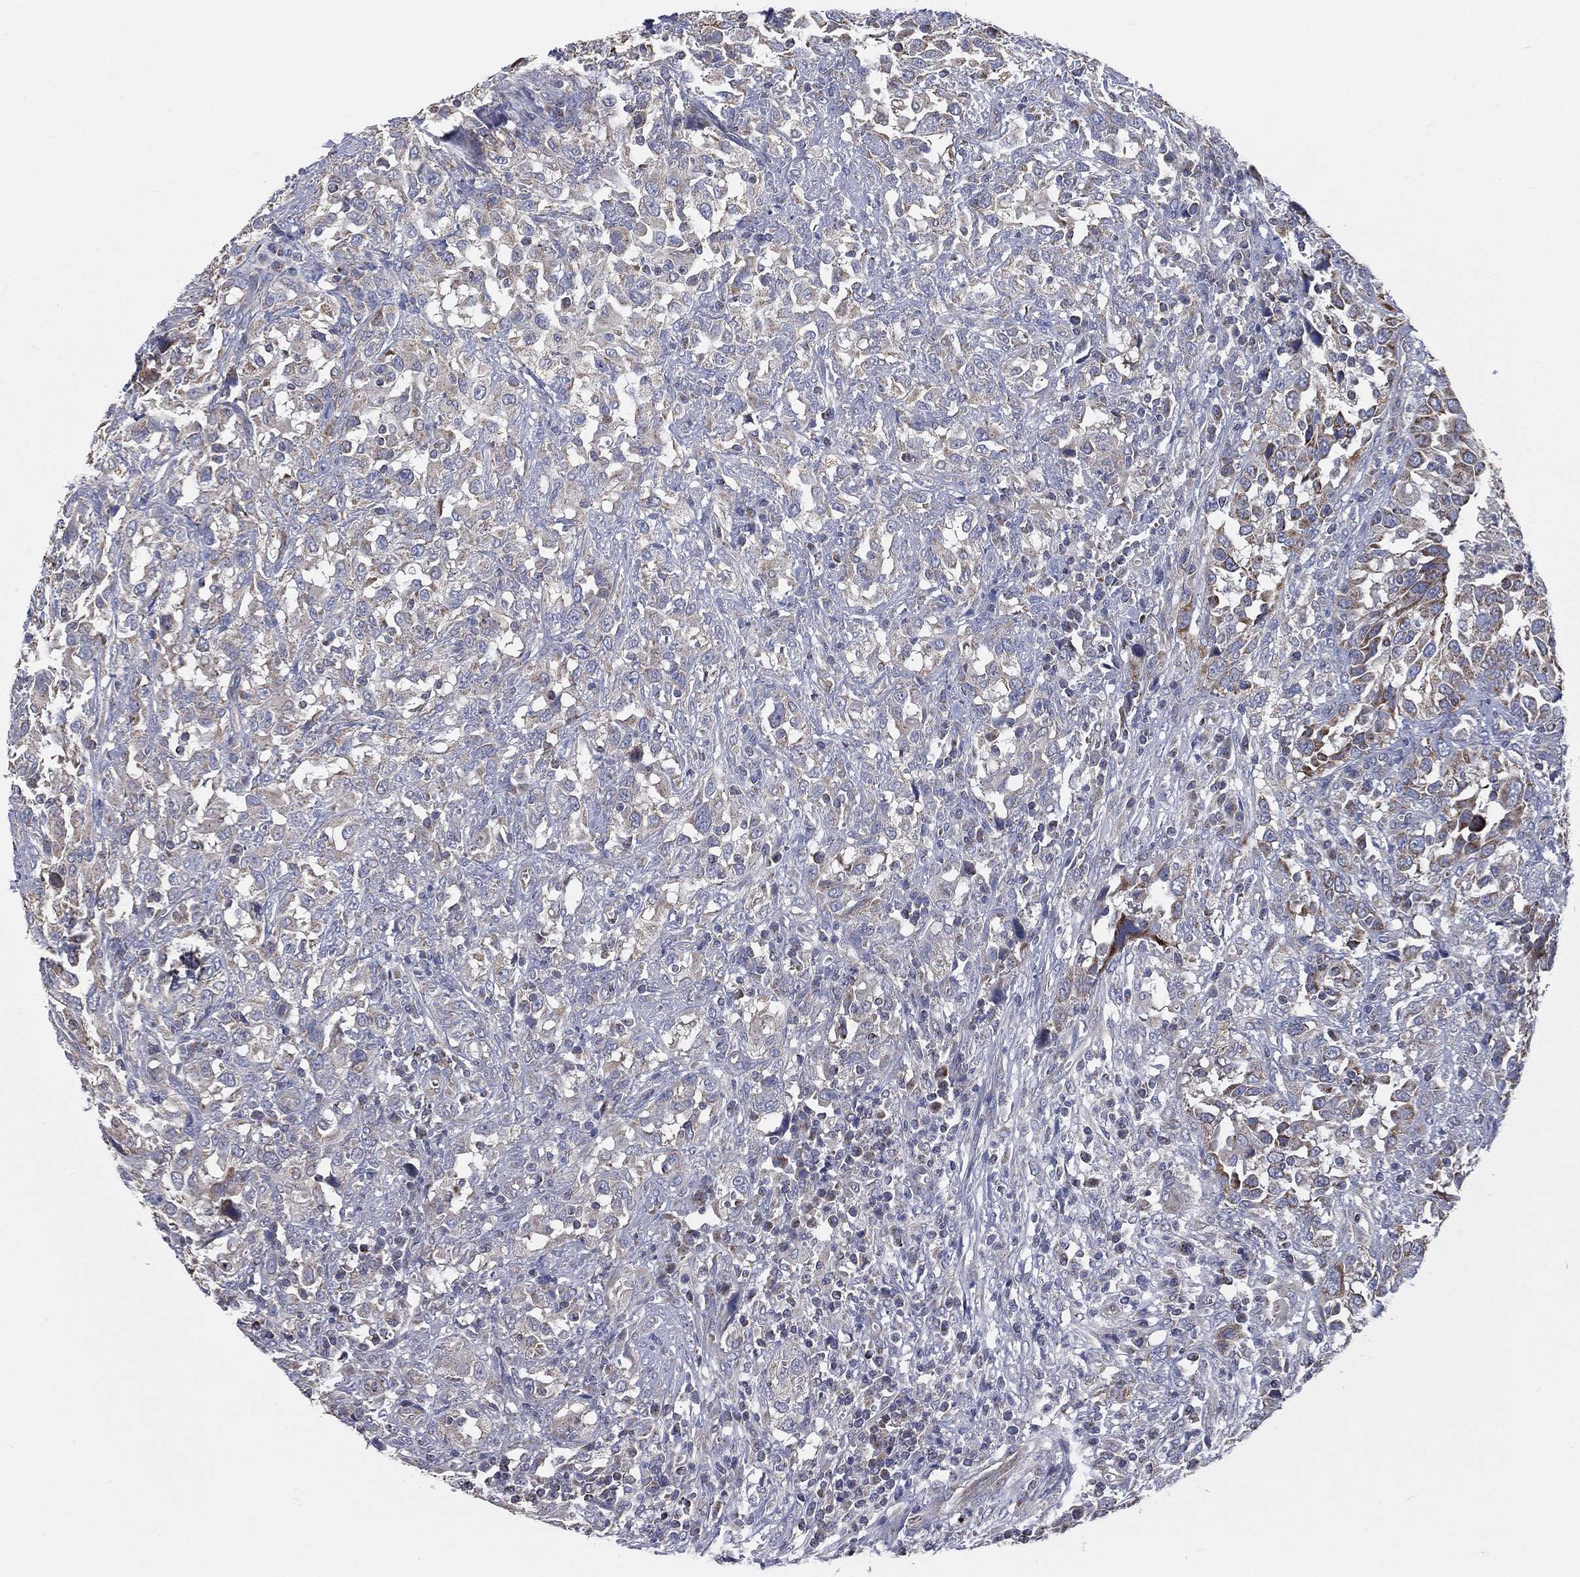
{"staining": {"intensity": "moderate", "quantity": "<25%", "location": "cytoplasmic/membranous"}, "tissue": "urothelial cancer", "cell_type": "Tumor cells", "image_type": "cancer", "snomed": [{"axis": "morphology", "description": "Urothelial carcinoma, NOS"}, {"axis": "morphology", "description": "Urothelial carcinoma, High grade"}, {"axis": "topography", "description": "Urinary bladder"}], "caption": "There is low levels of moderate cytoplasmic/membranous expression in tumor cells of transitional cell carcinoma, as demonstrated by immunohistochemical staining (brown color).", "gene": "HADH", "patient": {"sex": "female", "age": 64}}